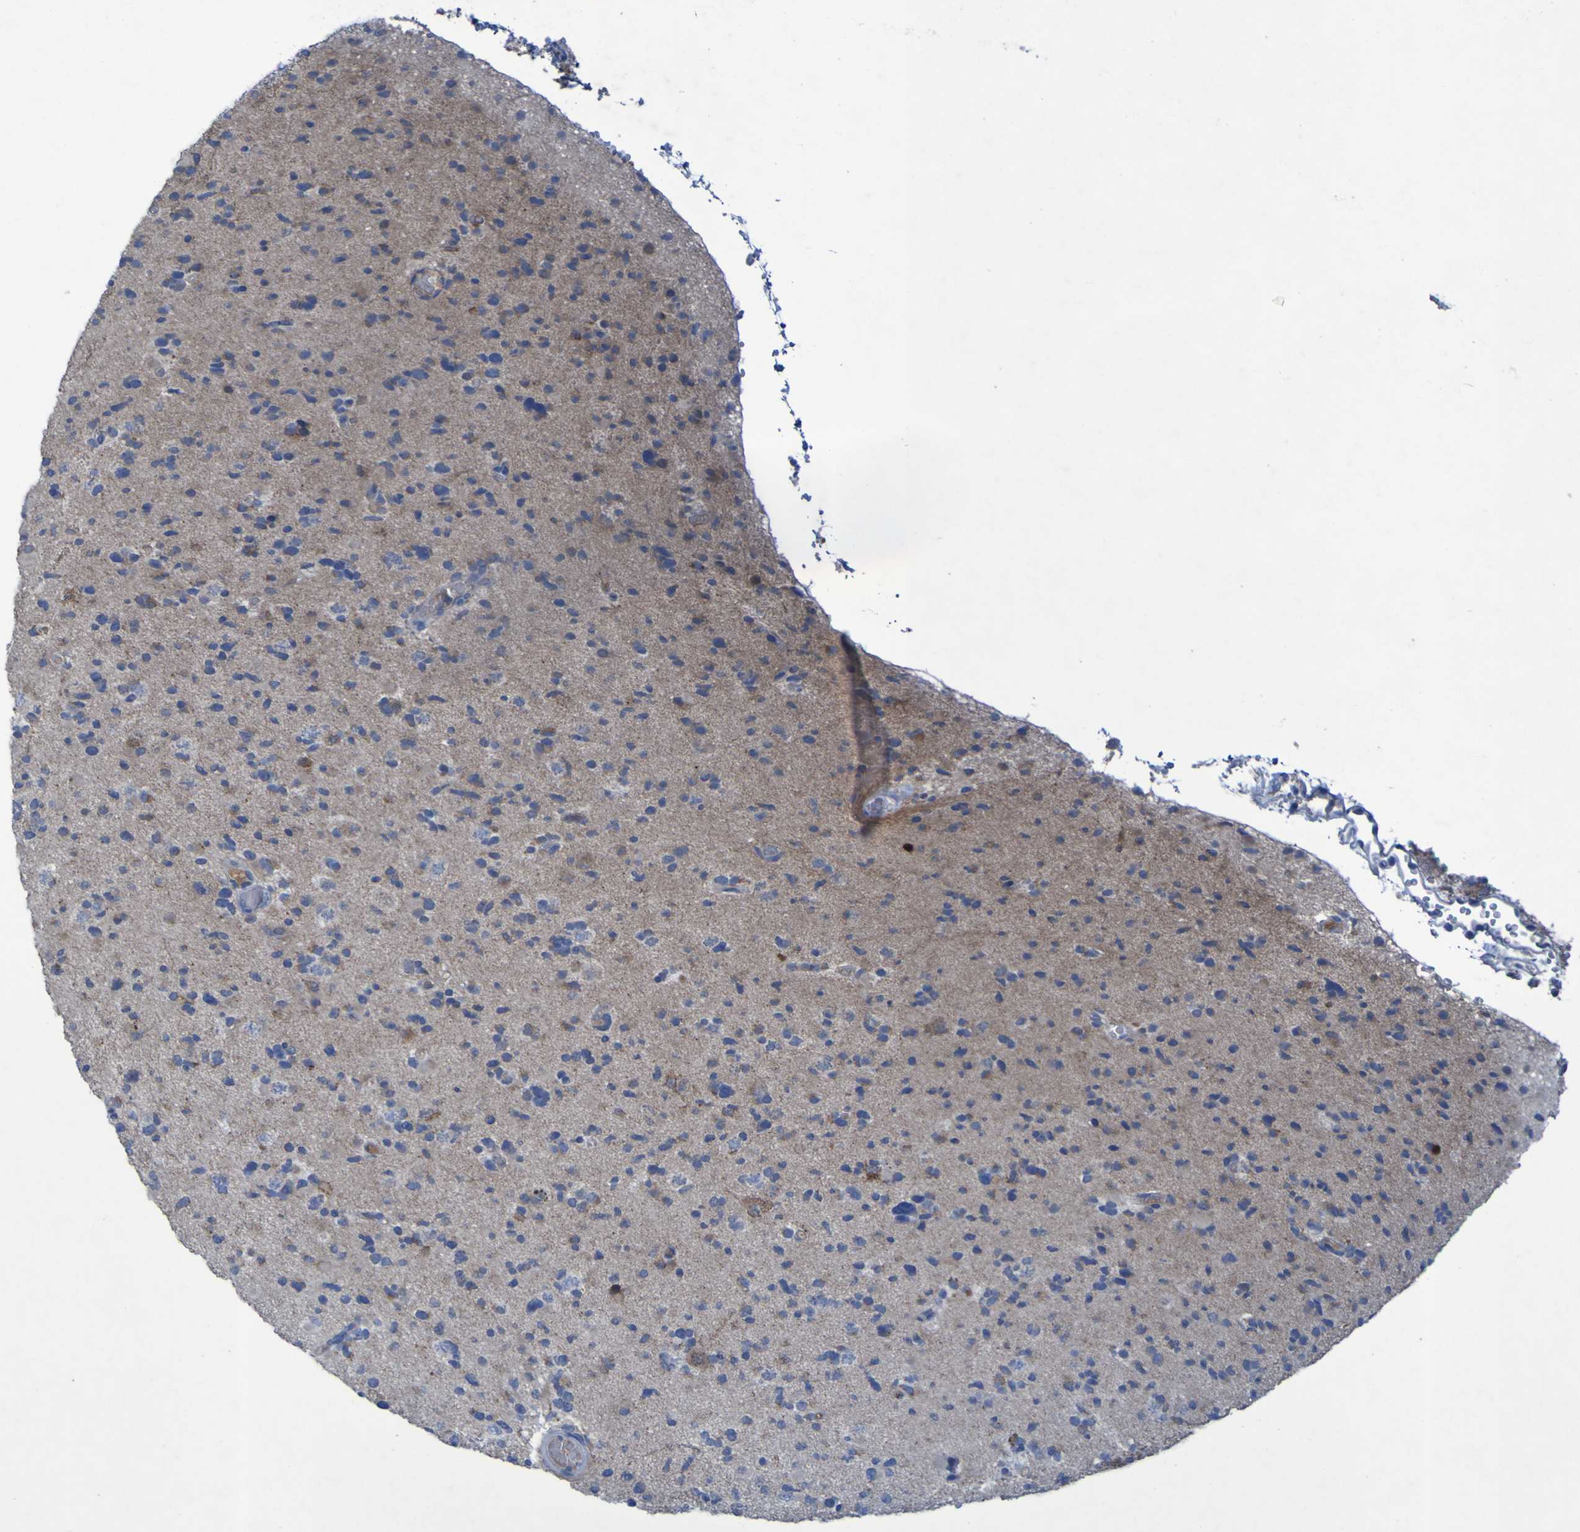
{"staining": {"intensity": "negative", "quantity": "none", "location": "none"}, "tissue": "glioma", "cell_type": "Tumor cells", "image_type": "cancer", "snomed": [{"axis": "morphology", "description": "Glioma, malignant, Low grade"}, {"axis": "topography", "description": "Brain"}], "caption": "High power microscopy photomicrograph of an IHC photomicrograph of malignant glioma (low-grade), revealing no significant staining in tumor cells. (Stains: DAB immunohistochemistry with hematoxylin counter stain, Microscopy: brightfield microscopy at high magnification).", "gene": "SGK2", "patient": {"sex": "female", "age": 22}}